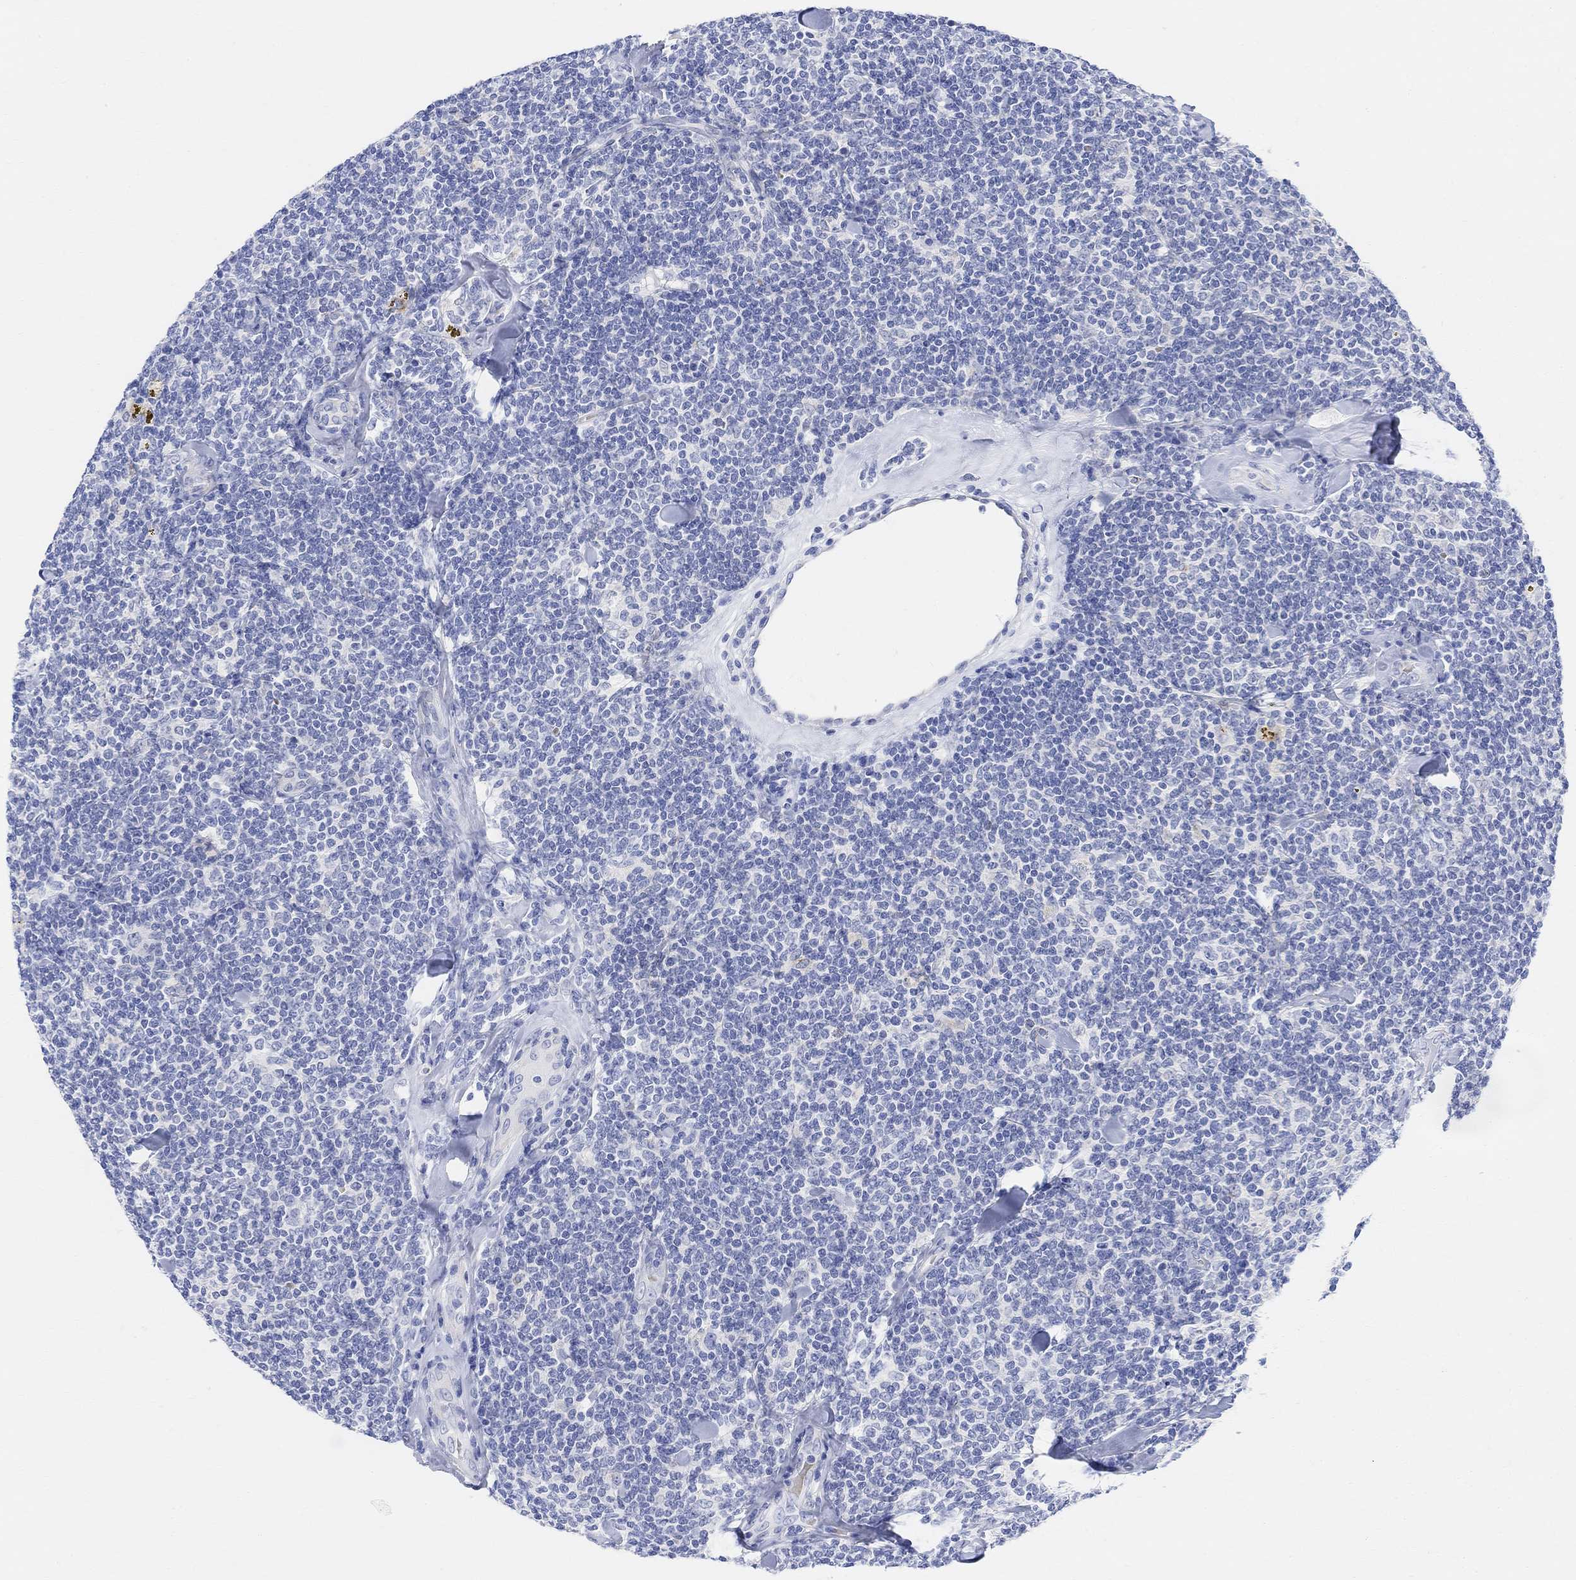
{"staining": {"intensity": "negative", "quantity": "none", "location": "none"}, "tissue": "lymphoma", "cell_type": "Tumor cells", "image_type": "cancer", "snomed": [{"axis": "morphology", "description": "Malignant lymphoma, non-Hodgkin's type, Low grade"}, {"axis": "topography", "description": "Lymph node"}], "caption": "High magnification brightfield microscopy of low-grade malignant lymphoma, non-Hodgkin's type stained with DAB (brown) and counterstained with hematoxylin (blue): tumor cells show no significant positivity. (Immunohistochemistry, brightfield microscopy, high magnification).", "gene": "RETNLB", "patient": {"sex": "female", "age": 56}}